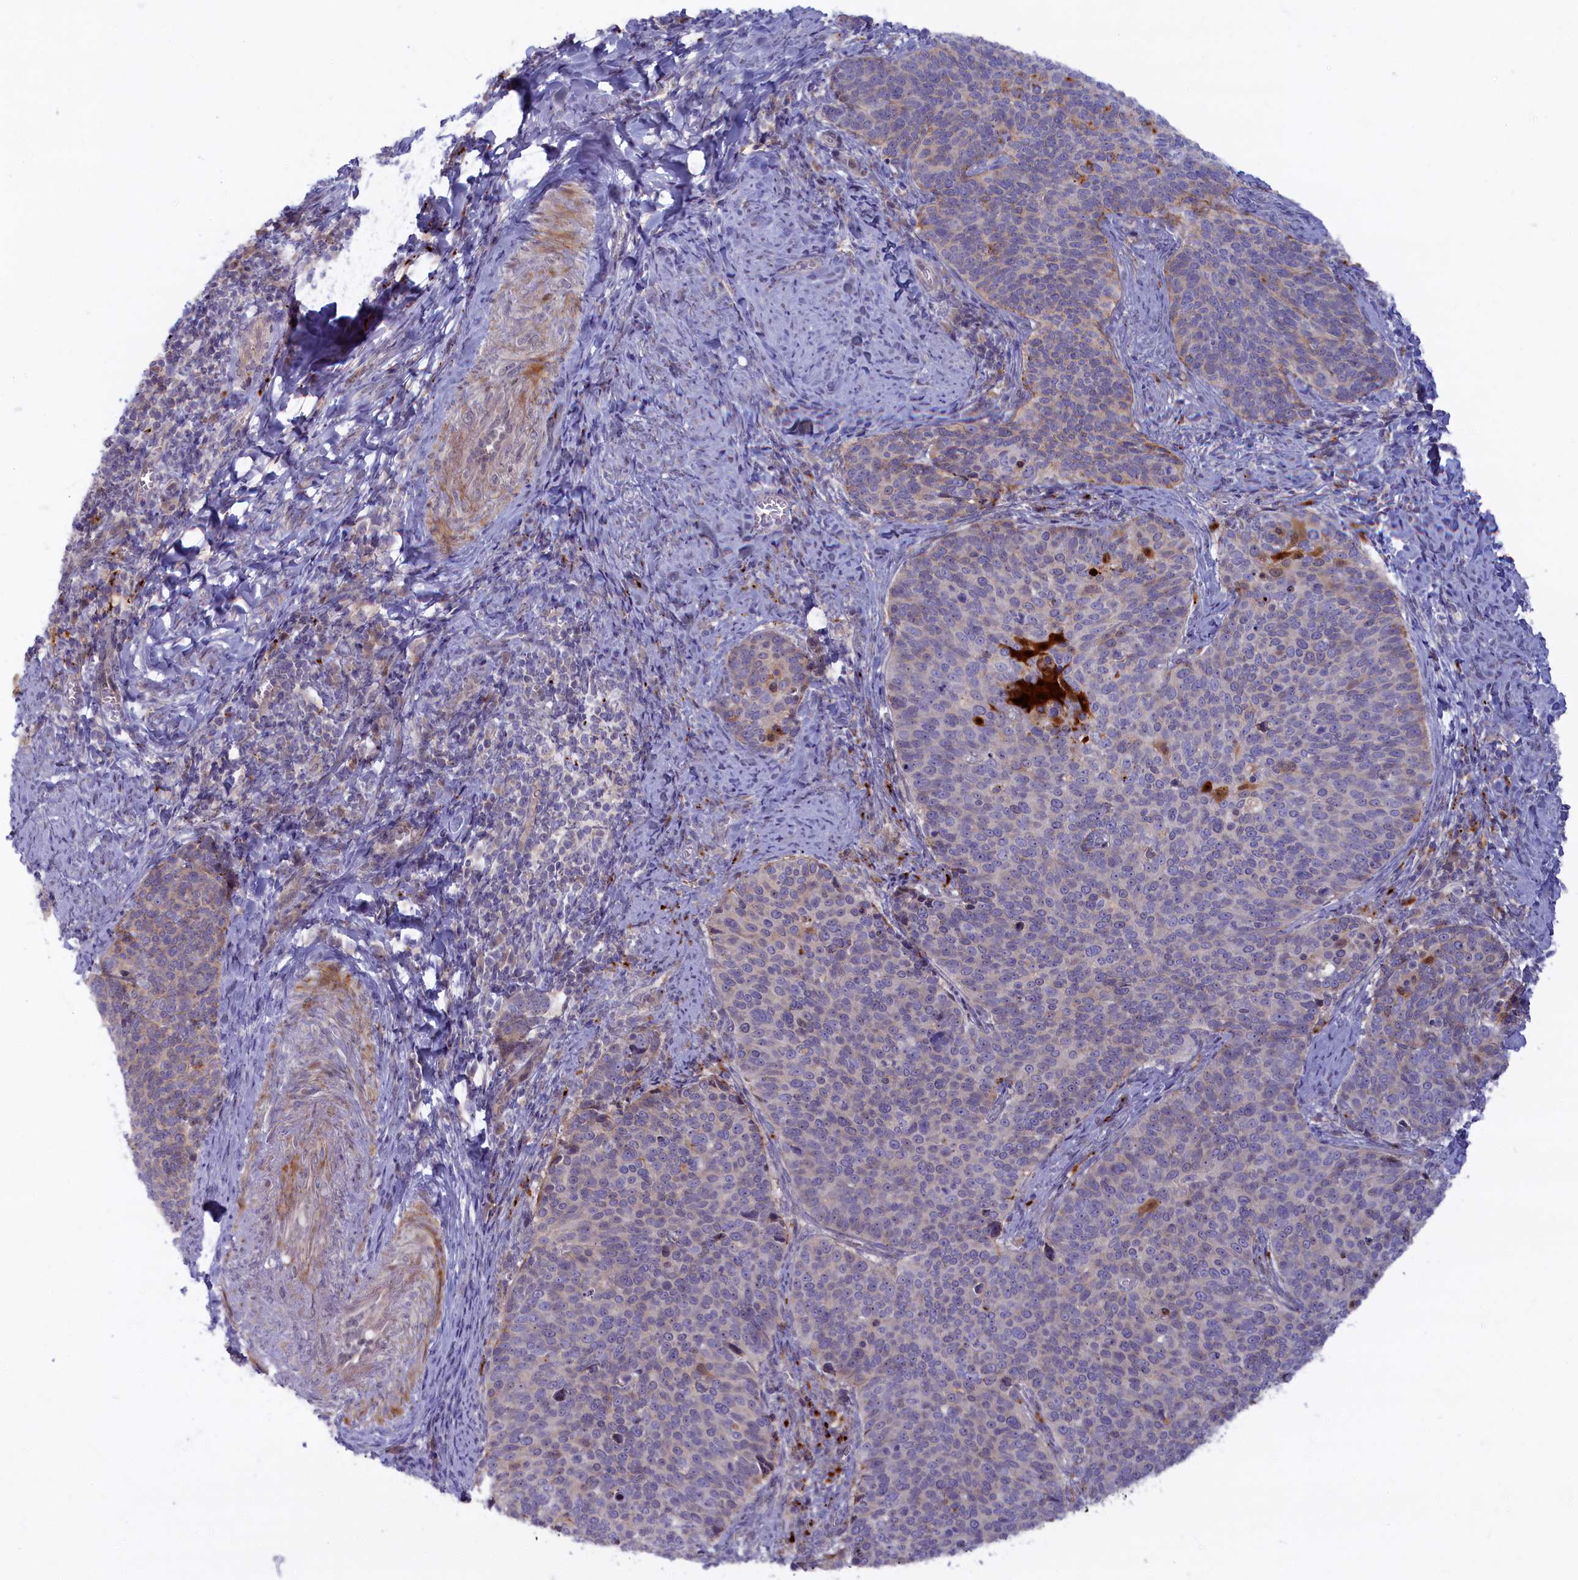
{"staining": {"intensity": "weak", "quantity": "<25%", "location": "cytoplasmic/membranous"}, "tissue": "cervical cancer", "cell_type": "Tumor cells", "image_type": "cancer", "snomed": [{"axis": "morphology", "description": "Normal tissue, NOS"}, {"axis": "morphology", "description": "Squamous cell carcinoma, NOS"}, {"axis": "topography", "description": "Cervix"}], "caption": "Immunohistochemistry micrograph of neoplastic tissue: cervical cancer (squamous cell carcinoma) stained with DAB (3,3'-diaminobenzidine) displays no significant protein staining in tumor cells.", "gene": "FCSK", "patient": {"sex": "female", "age": 39}}